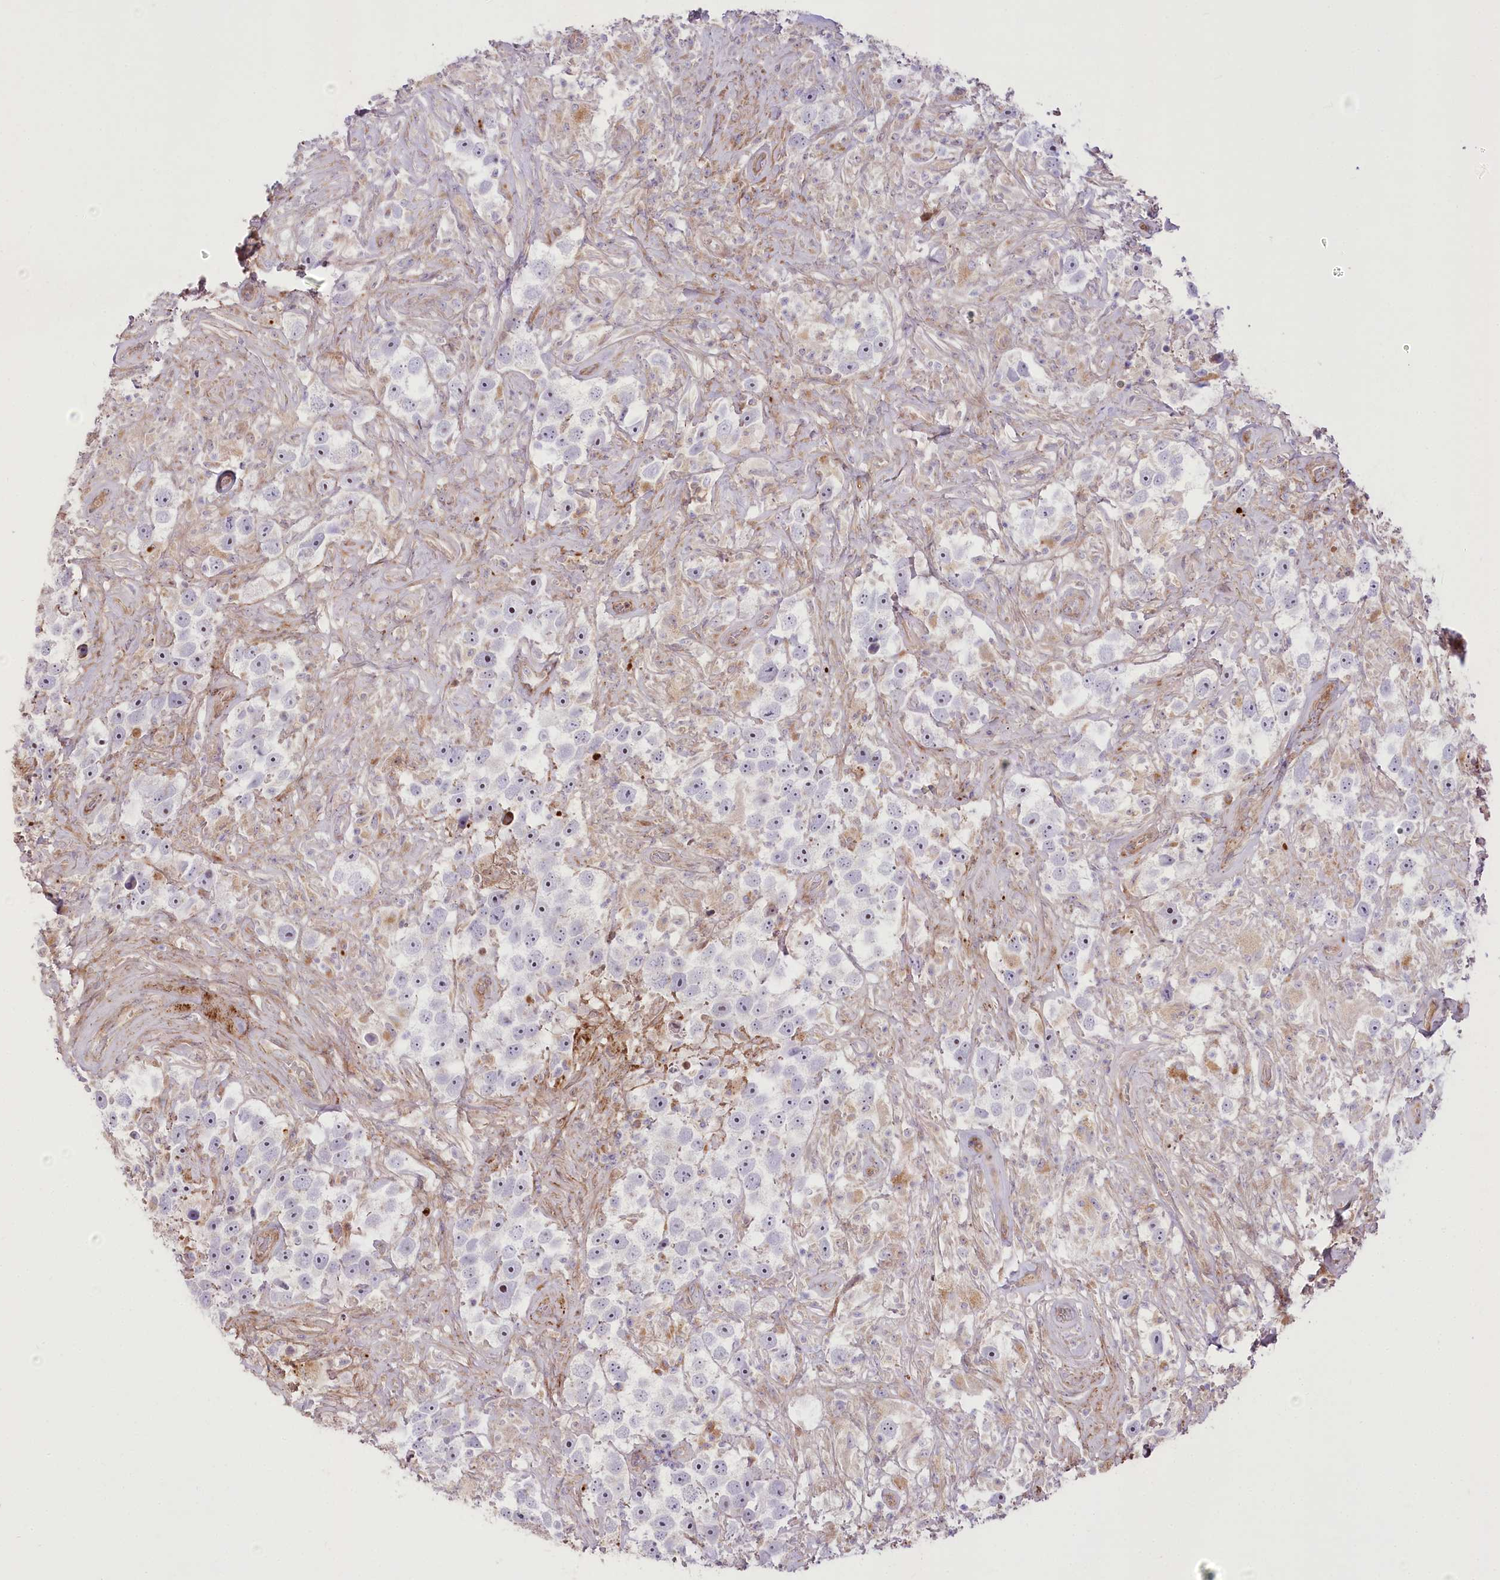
{"staining": {"intensity": "weak", "quantity": "<25%", "location": "nuclear"}, "tissue": "testis cancer", "cell_type": "Tumor cells", "image_type": "cancer", "snomed": [{"axis": "morphology", "description": "Seminoma, NOS"}, {"axis": "topography", "description": "Testis"}], "caption": "A high-resolution photomicrograph shows immunohistochemistry (IHC) staining of testis cancer (seminoma), which exhibits no significant positivity in tumor cells.", "gene": "RNF24", "patient": {"sex": "male", "age": 49}}